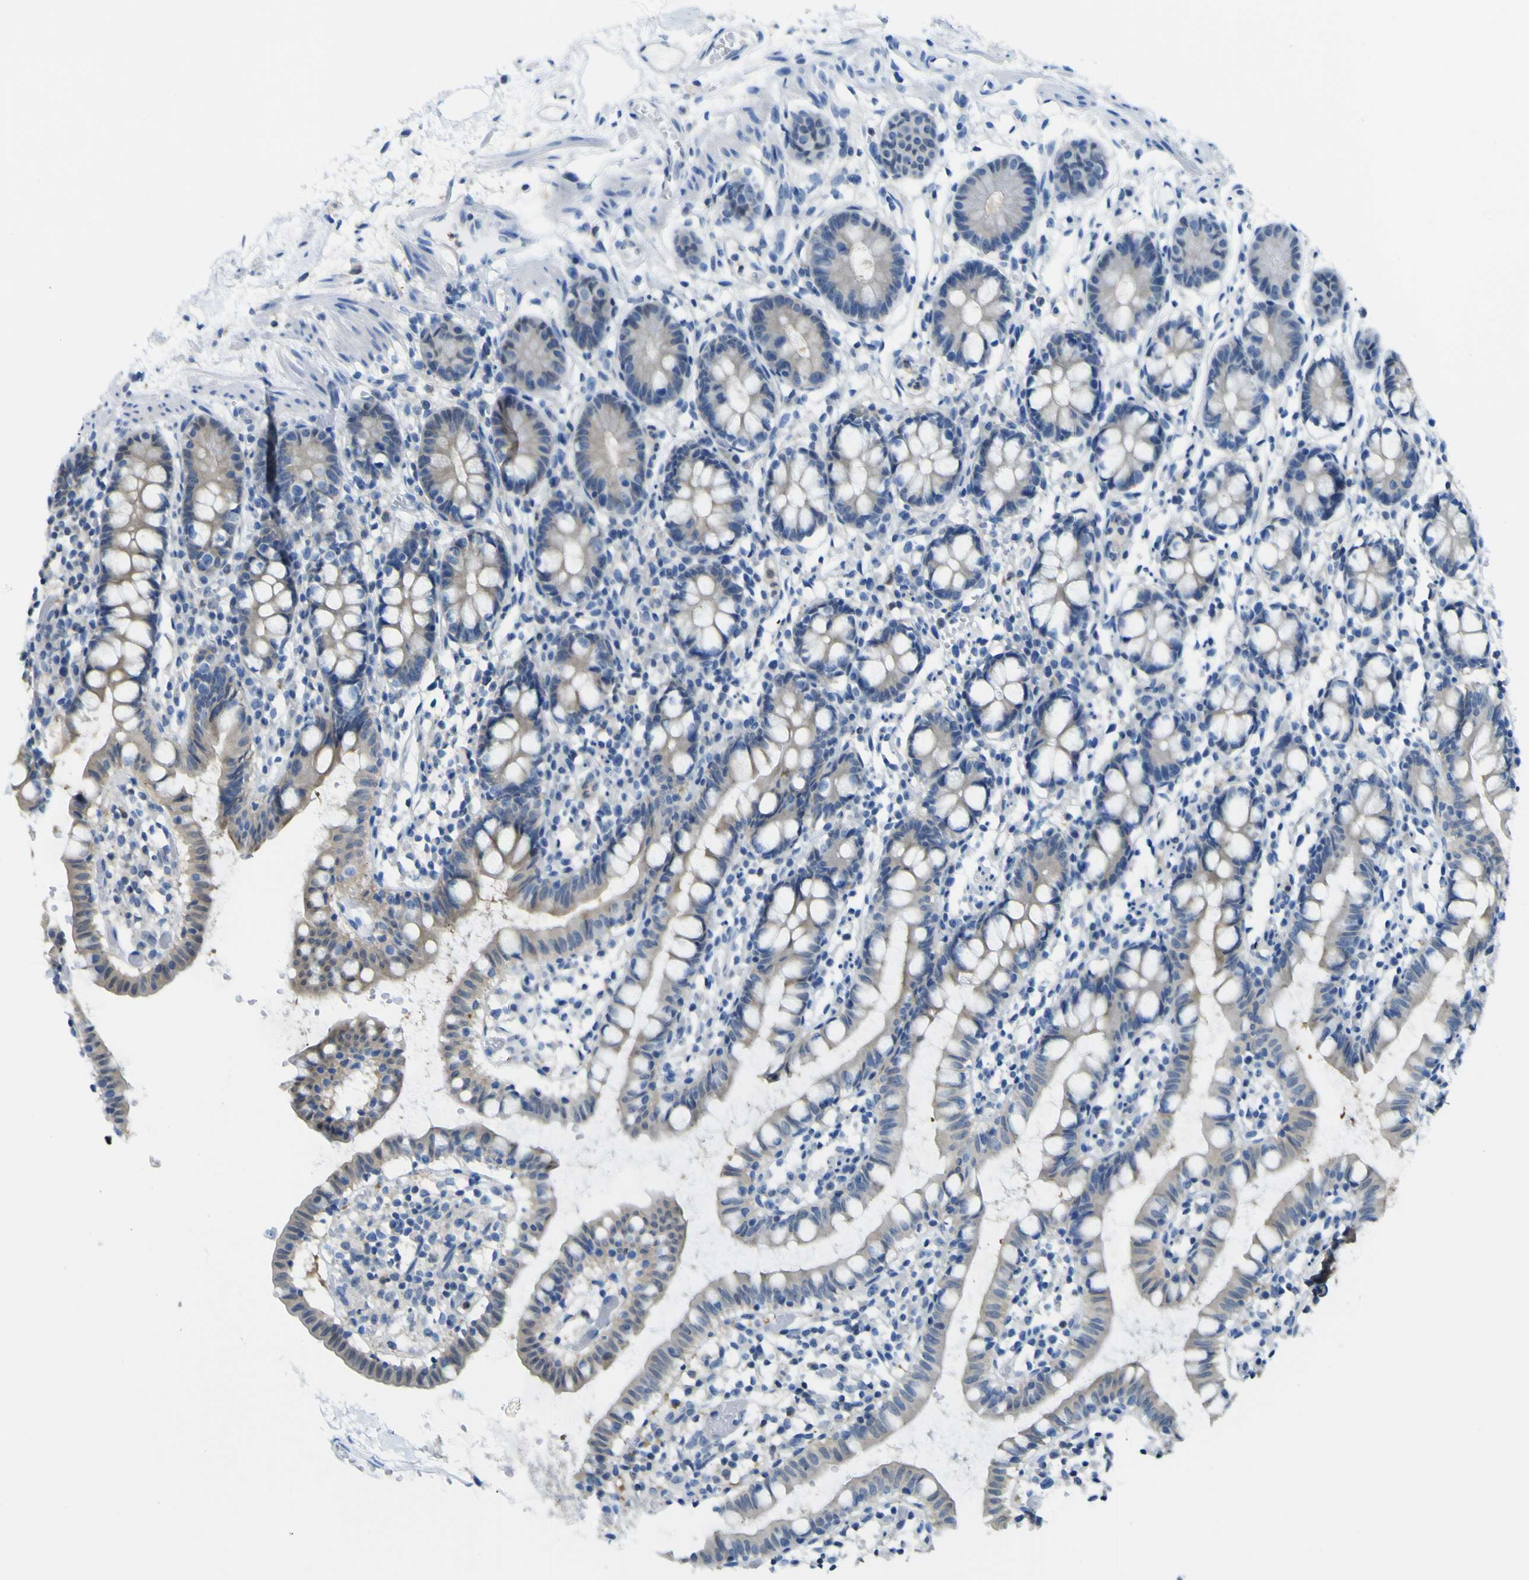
{"staining": {"intensity": "weak", "quantity": "<25%", "location": "cytoplasmic/membranous"}, "tissue": "small intestine", "cell_type": "Glandular cells", "image_type": "normal", "snomed": [{"axis": "morphology", "description": "Normal tissue, NOS"}, {"axis": "morphology", "description": "Cystadenocarcinoma, serous, Metastatic site"}, {"axis": "topography", "description": "Small intestine"}], "caption": "Human small intestine stained for a protein using immunohistochemistry (IHC) demonstrates no expression in glandular cells.", "gene": "ABHD3", "patient": {"sex": "female", "age": 61}}